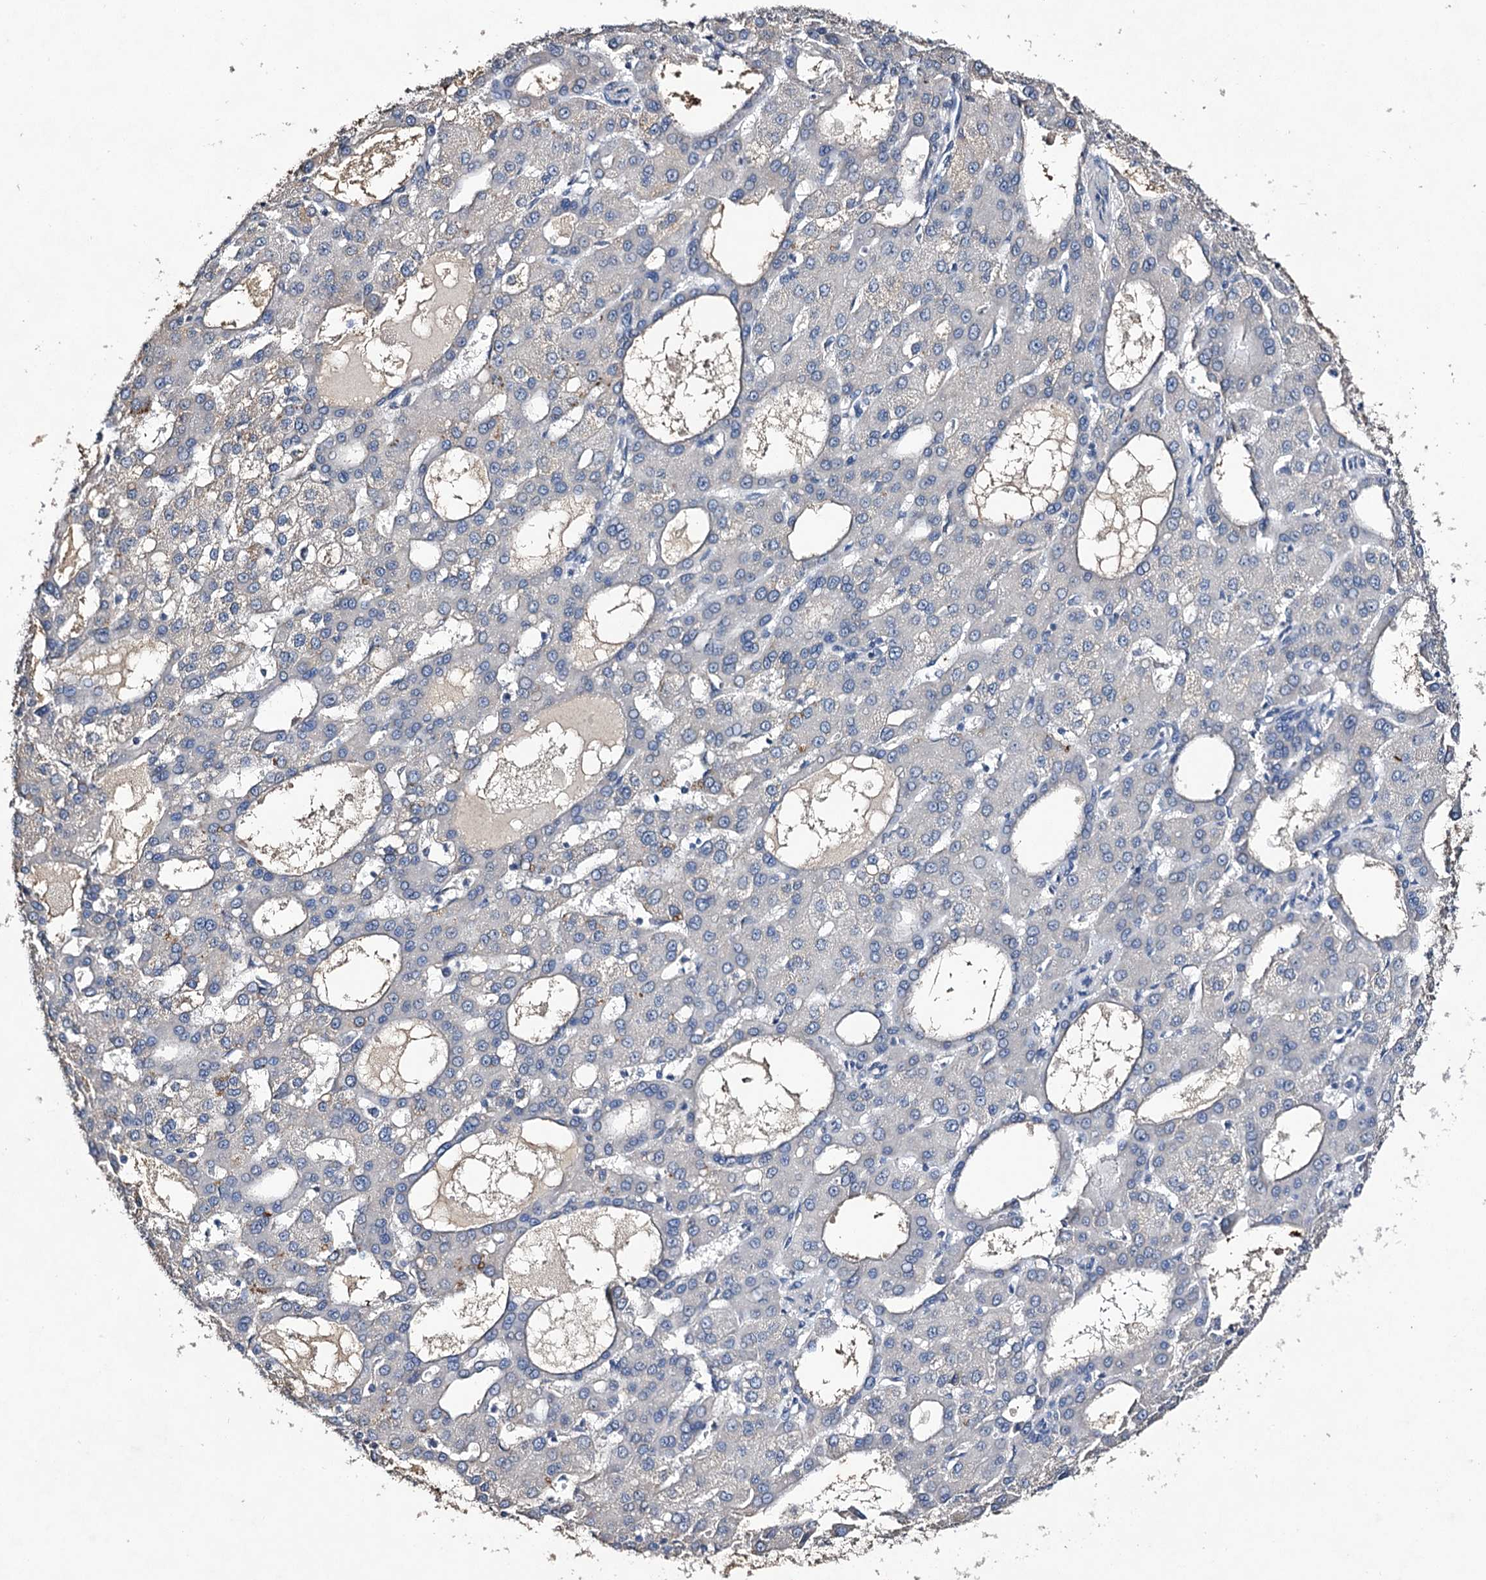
{"staining": {"intensity": "negative", "quantity": "none", "location": "none"}, "tissue": "liver cancer", "cell_type": "Tumor cells", "image_type": "cancer", "snomed": [{"axis": "morphology", "description": "Carcinoma, Hepatocellular, NOS"}, {"axis": "topography", "description": "Liver"}], "caption": "Immunohistochemistry (IHC) micrograph of neoplastic tissue: human liver cancer stained with DAB (3,3'-diaminobenzidine) exhibits no significant protein positivity in tumor cells.", "gene": "PLIN1", "patient": {"sex": "male", "age": 47}}